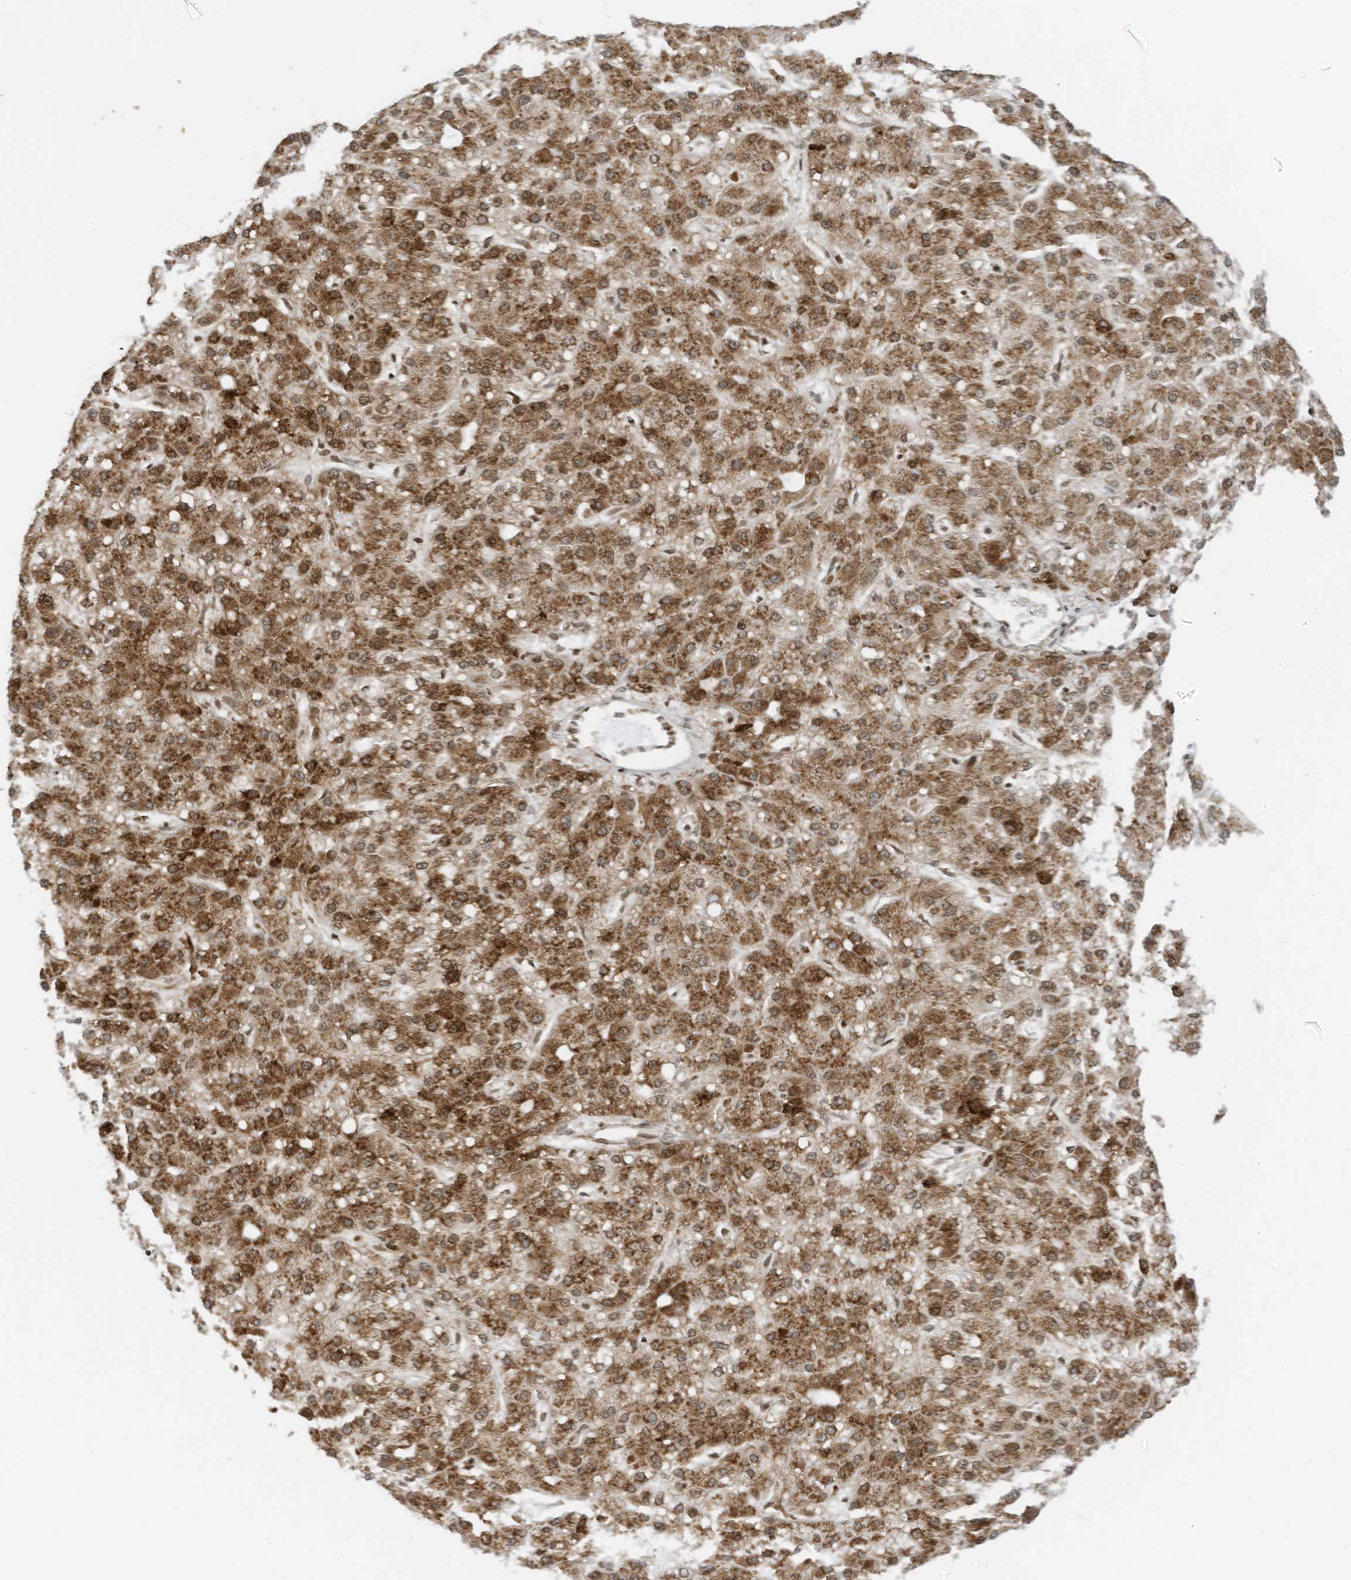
{"staining": {"intensity": "strong", "quantity": ">75%", "location": "cytoplasmic/membranous"}, "tissue": "liver cancer", "cell_type": "Tumor cells", "image_type": "cancer", "snomed": [{"axis": "morphology", "description": "Carcinoma, Hepatocellular, NOS"}, {"axis": "topography", "description": "Liver"}], "caption": "A micrograph of human liver cancer stained for a protein reveals strong cytoplasmic/membranous brown staining in tumor cells. Nuclei are stained in blue.", "gene": "EDF1", "patient": {"sex": "male", "age": 67}}